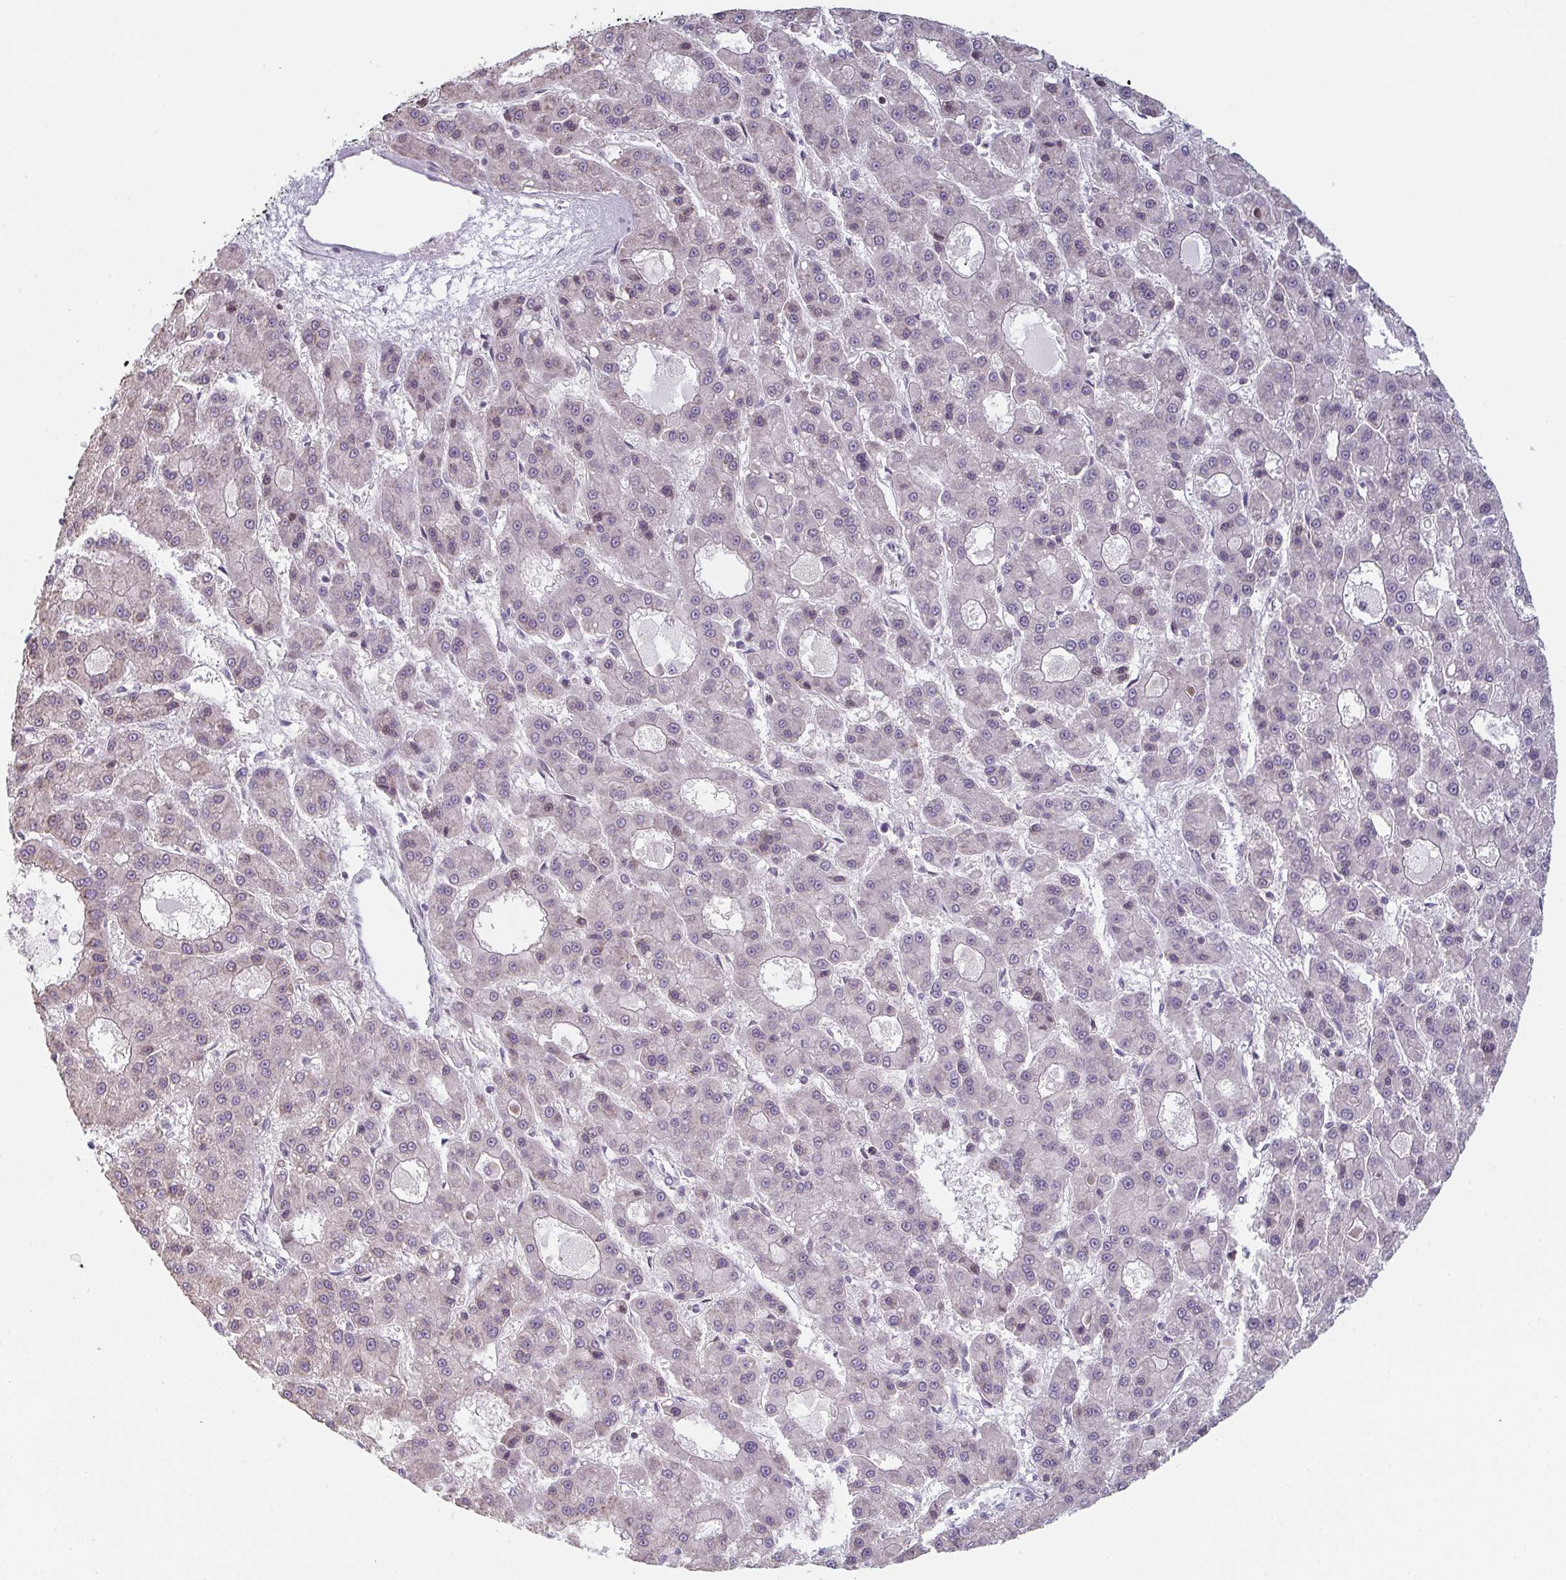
{"staining": {"intensity": "negative", "quantity": "none", "location": "none"}, "tissue": "liver cancer", "cell_type": "Tumor cells", "image_type": "cancer", "snomed": [{"axis": "morphology", "description": "Carcinoma, Hepatocellular, NOS"}, {"axis": "topography", "description": "Liver"}], "caption": "A high-resolution image shows immunohistochemistry (IHC) staining of liver cancer, which shows no significant staining in tumor cells.", "gene": "TMEM237", "patient": {"sex": "male", "age": 70}}